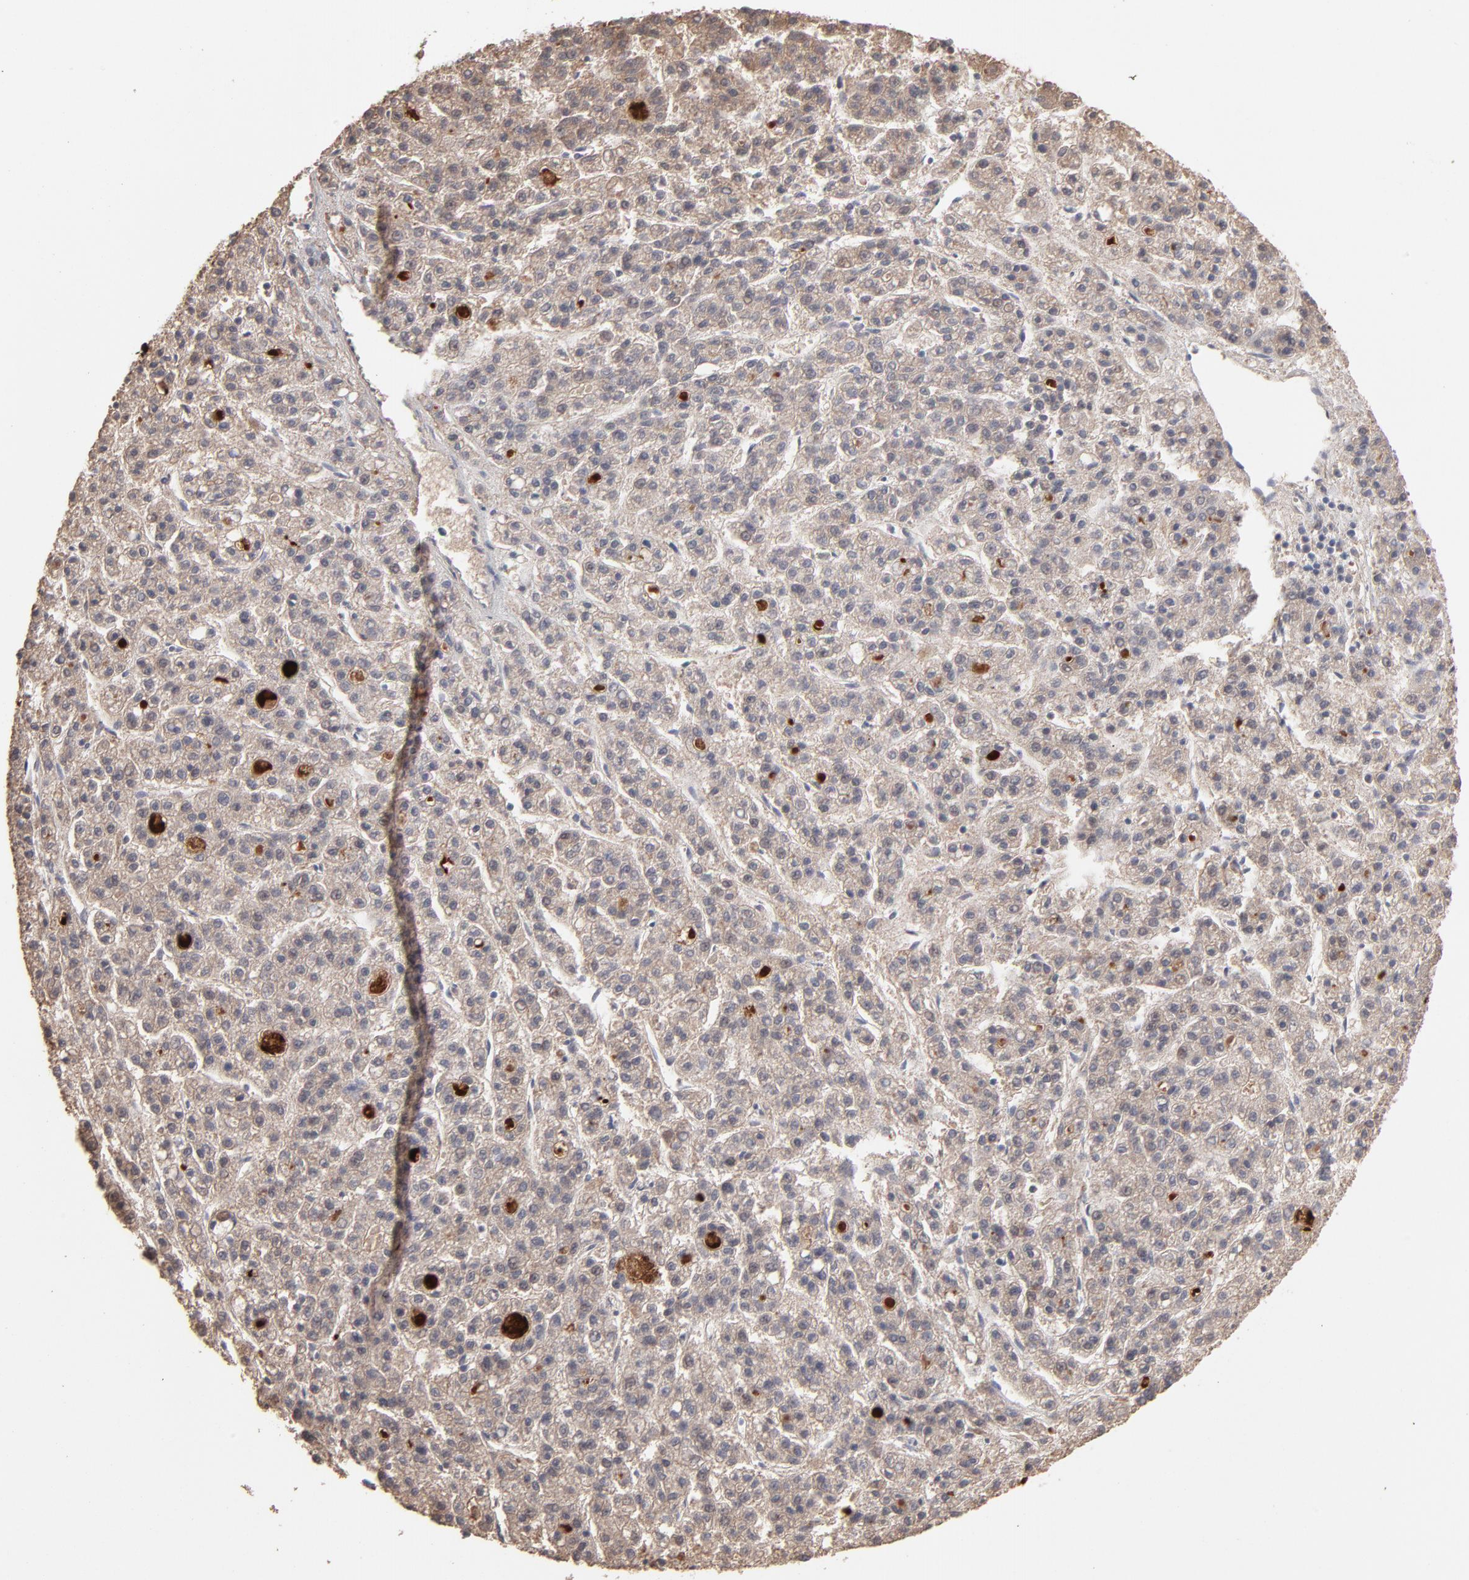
{"staining": {"intensity": "moderate", "quantity": ">75%", "location": "cytoplasmic/membranous"}, "tissue": "liver cancer", "cell_type": "Tumor cells", "image_type": "cancer", "snomed": [{"axis": "morphology", "description": "Carcinoma, Hepatocellular, NOS"}, {"axis": "topography", "description": "Liver"}], "caption": "Immunohistochemical staining of human liver cancer exhibits moderate cytoplasmic/membranous protein positivity in about >75% of tumor cells.", "gene": "TANGO2", "patient": {"sex": "male", "age": 70}}